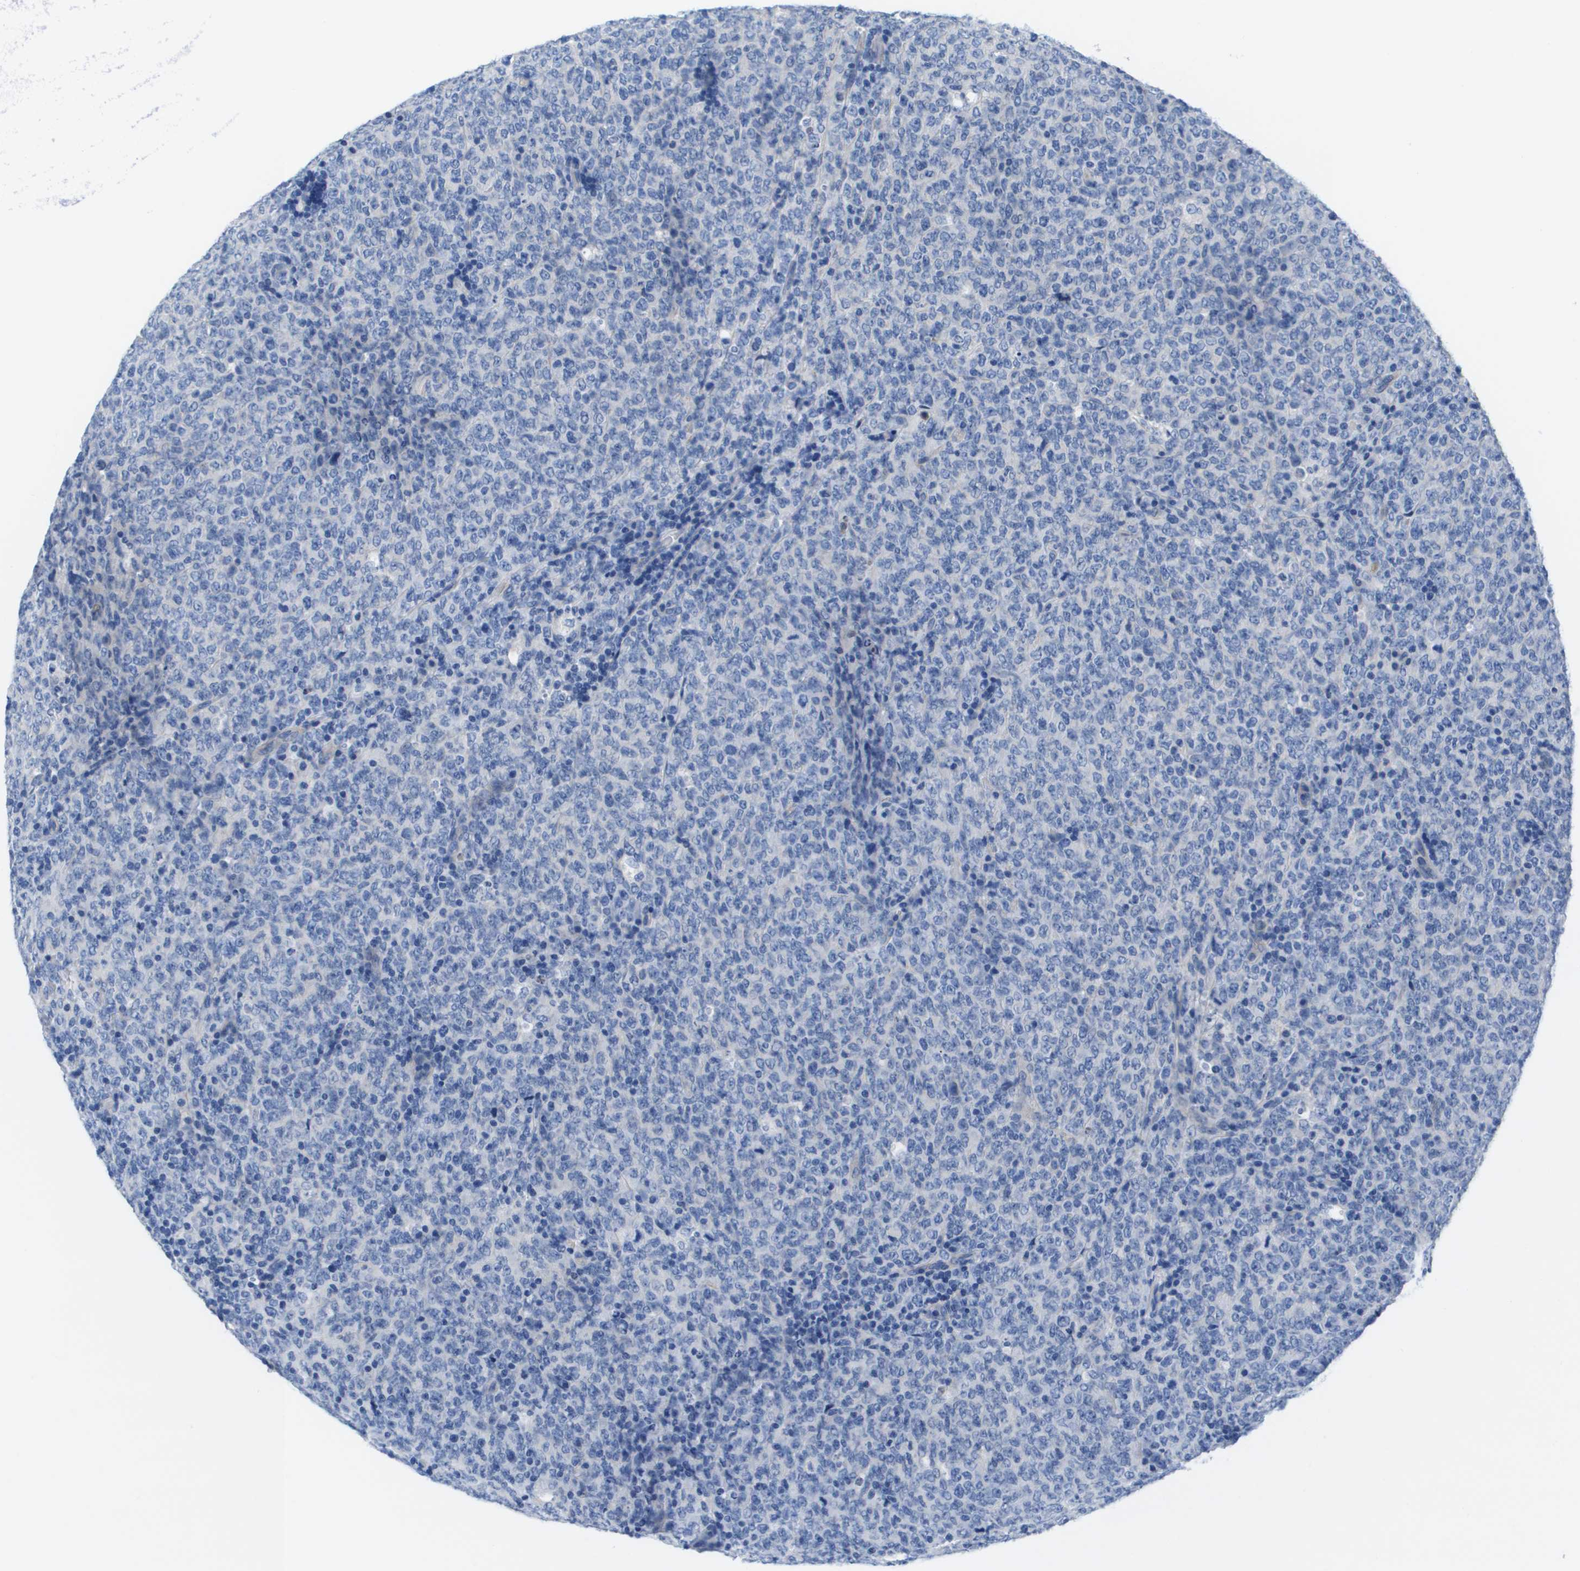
{"staining": {"intensity": "negative", "quantity": "none", "location": "none"}, "tissue": "lymphoma", "cell_type": "Tumor cells", "image_type": "cancer", "snomed": [{"axis": "morphology", "description": "Malignant lymphoma, non-Hodgkin's type, High grade"}, {"axis": "topography", "description": "Tonsil"}], "caption": "A photomicrograph of human lymphoma is negative for staining in tumor cells.", "gene": "APOA1", "patient": {"sex": "female", "age": 36}}